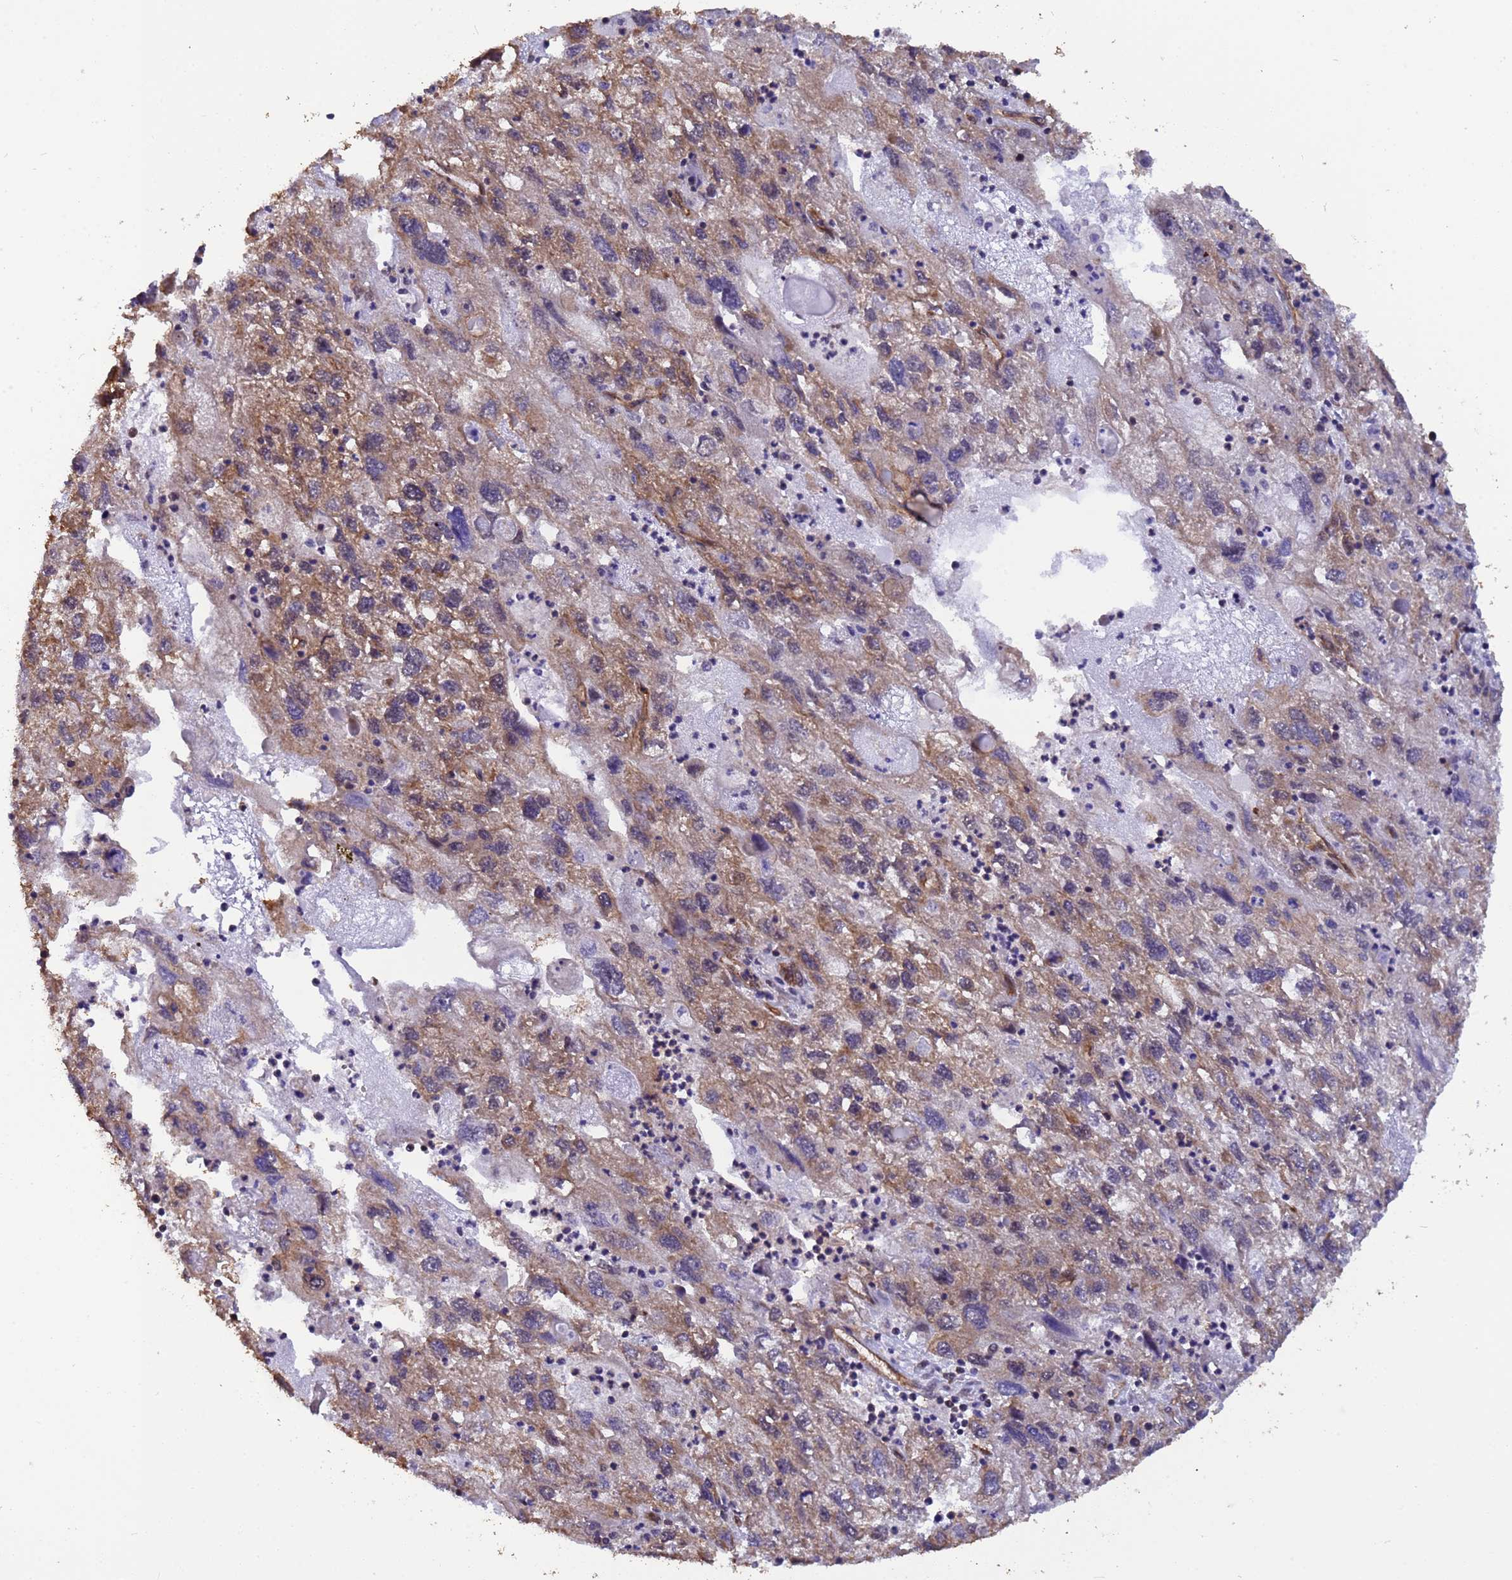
{"staining": {"intensity": "moderate", "quantity": "25%-75%", "location": "cytoplasmic/membranous"}, "tissue": "endometrial cancer", "cell_type": "Tumor cells", "image_type": "cancer", "snomed": [{"axis": "morphology", "description": "Adenocarcinoma, NOS"}, {"axis": "topography", "description": "Endometrium"}], "caption": "This is an image of immunohistochemistry staining of endometrial cancer, which shows moderate staining in the cytoplasmic/membranous of tumor cells.", "gene": "SYF2", "patient": {"sex": "female", "age": 49}}